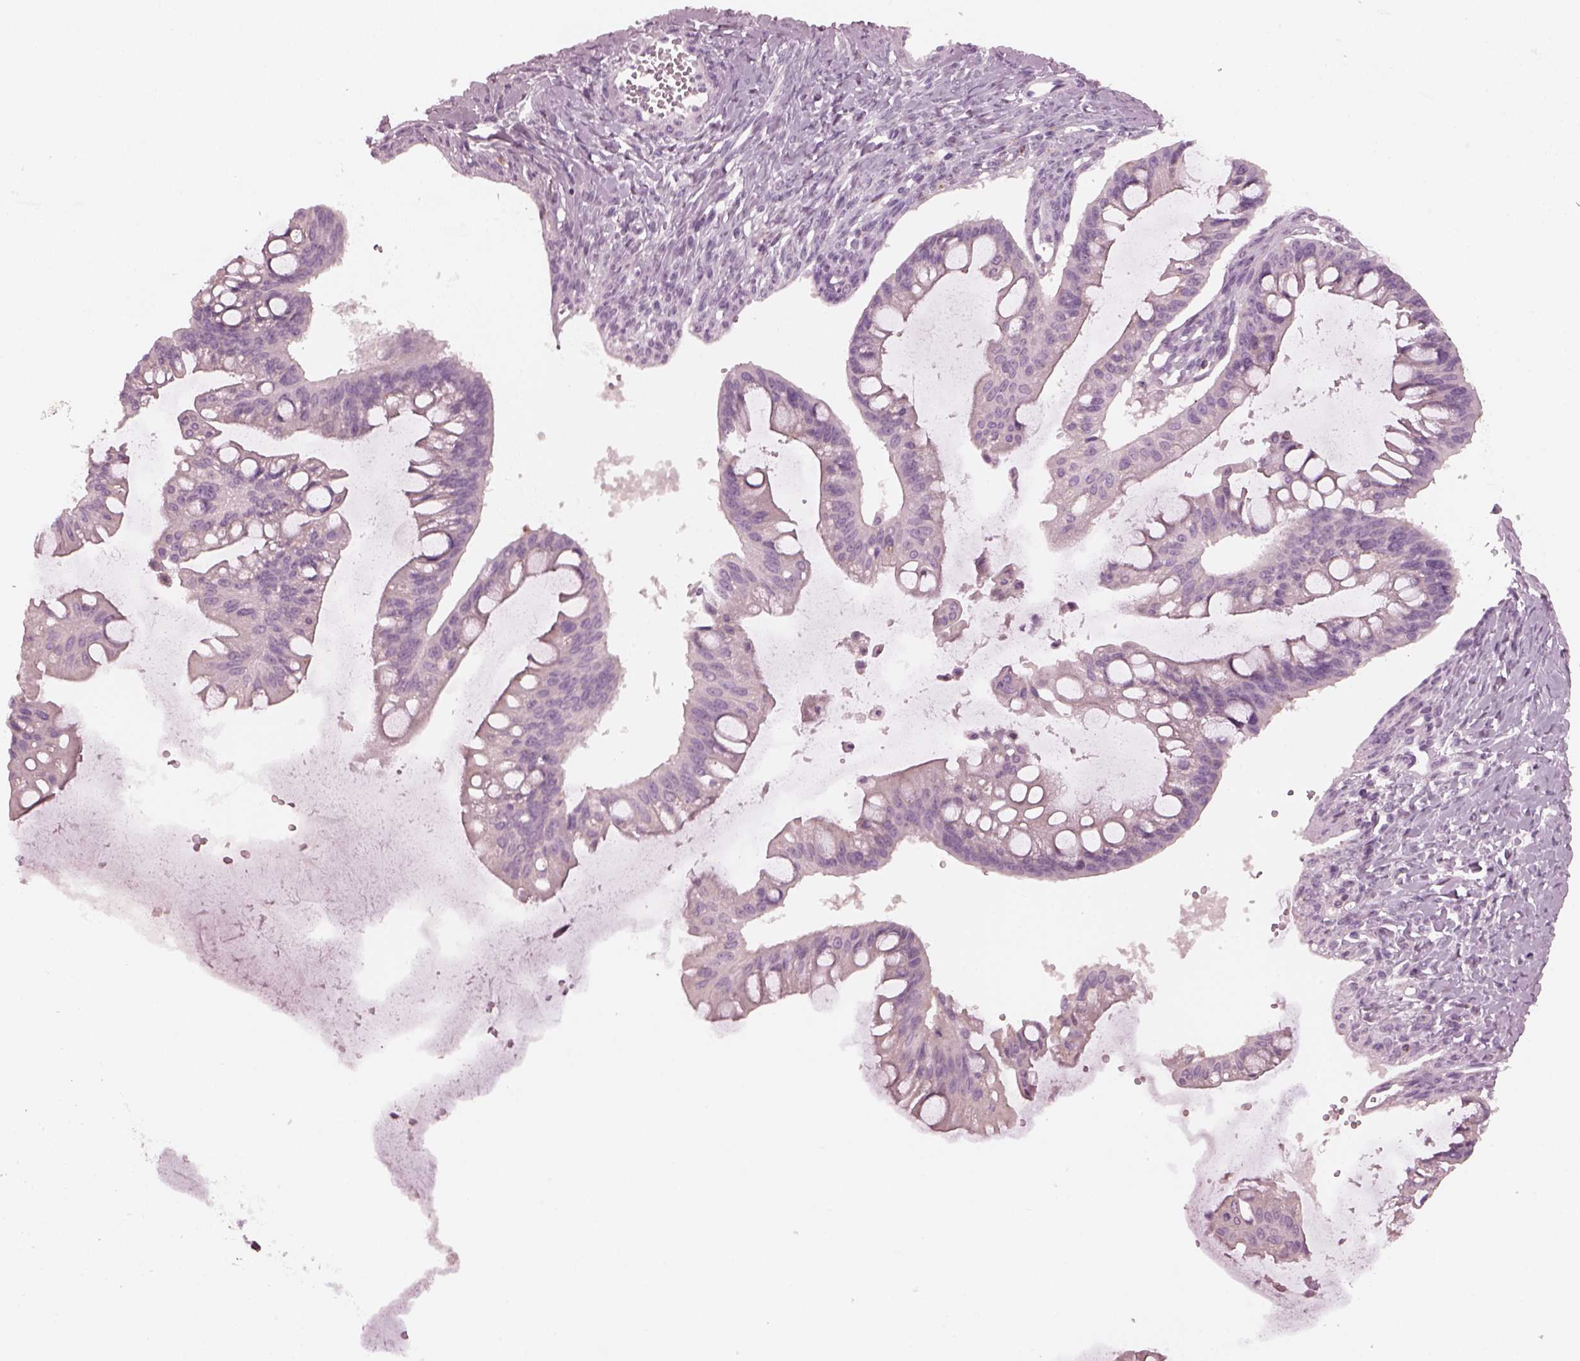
{"staining": {"intensity": "negative", "quantity": "none", "location": "none"}, "tissue": "ovarian cancer", "cell_type": "Tumor cells", "image_type": "cancer", "snomed": [{"axis": "morphology", "description": "Cystadenocarcinoma, mucinous, NOS"}, {"axis": "topography", "description": "Ovary"}], "caption": "An immunohistochemistry photomicrograph of mucinous cystadenocarcinoma (ovarian) is shown. There is no staining in tumor cells of mucinous cystadenocarcinoma (ovarian). (Stains: DAB (3,3'-diaminobenzidine) IHC with hematoxylin counter stain, Microscopy: brightfield microscopy at high magnification).", "gene": "SLAMF8", "patient": {"sex": "female", "age": 73}}